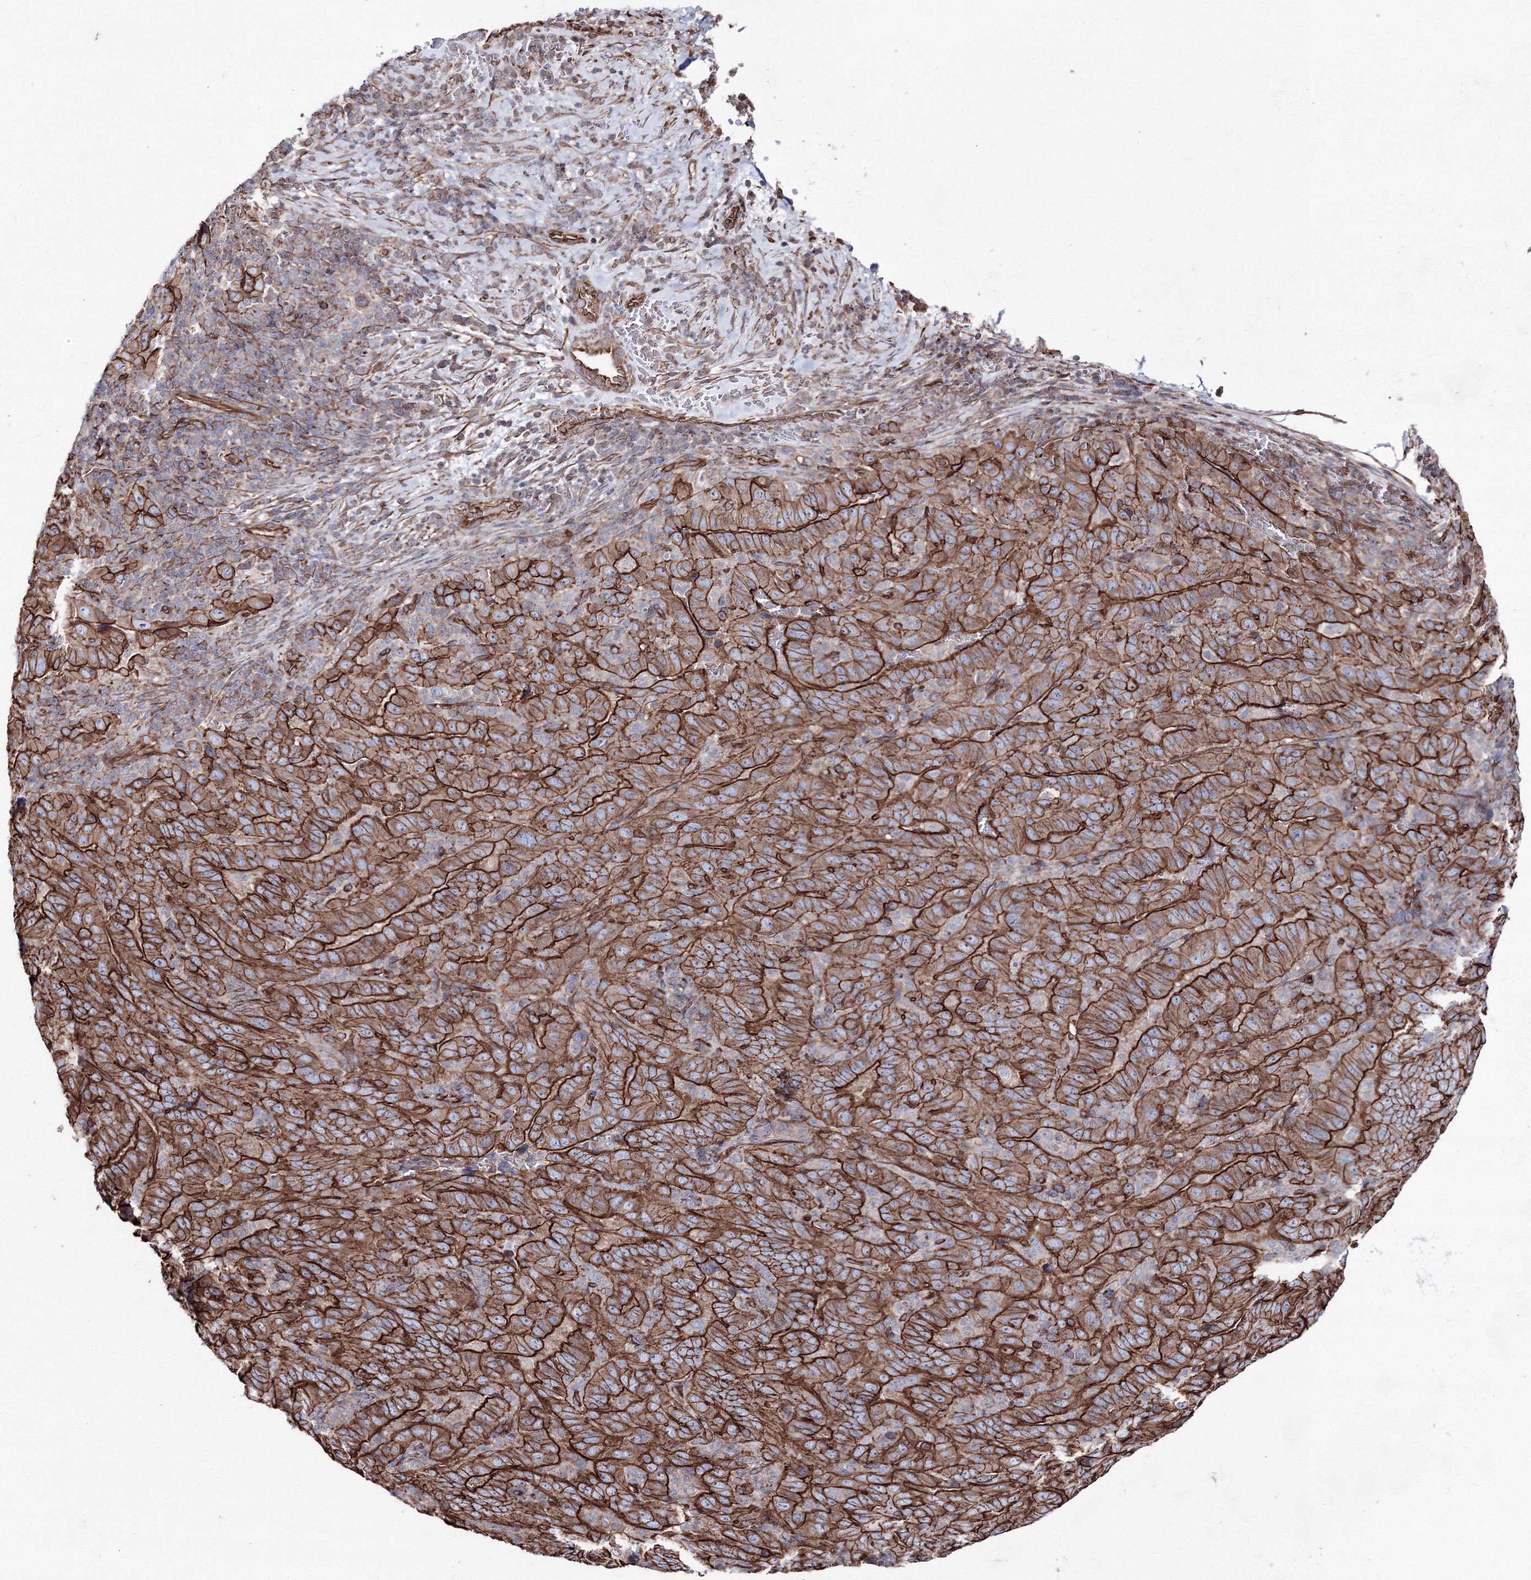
{"staining": {"intensity": "strong", "quantity": ">75%", "location": "cytoplasmic/membranous"}, "tissue": "pancreatic cancer", "cell_type": "Tumor cells", "image_type": "cancer", "snomed": [{"axis": "morphology", "description": "Adenocarcinoma, NOS"}, {"axis": "topography", "description": "Pancreas"}], "caption": "The immunohistochemical stain highlights strong cytoplasmic/membranous positivity in tumor cells of pancreatic cancer tissue.", "gene": "ANKRD37", "patient": {"sex": "male", "age": 63}}